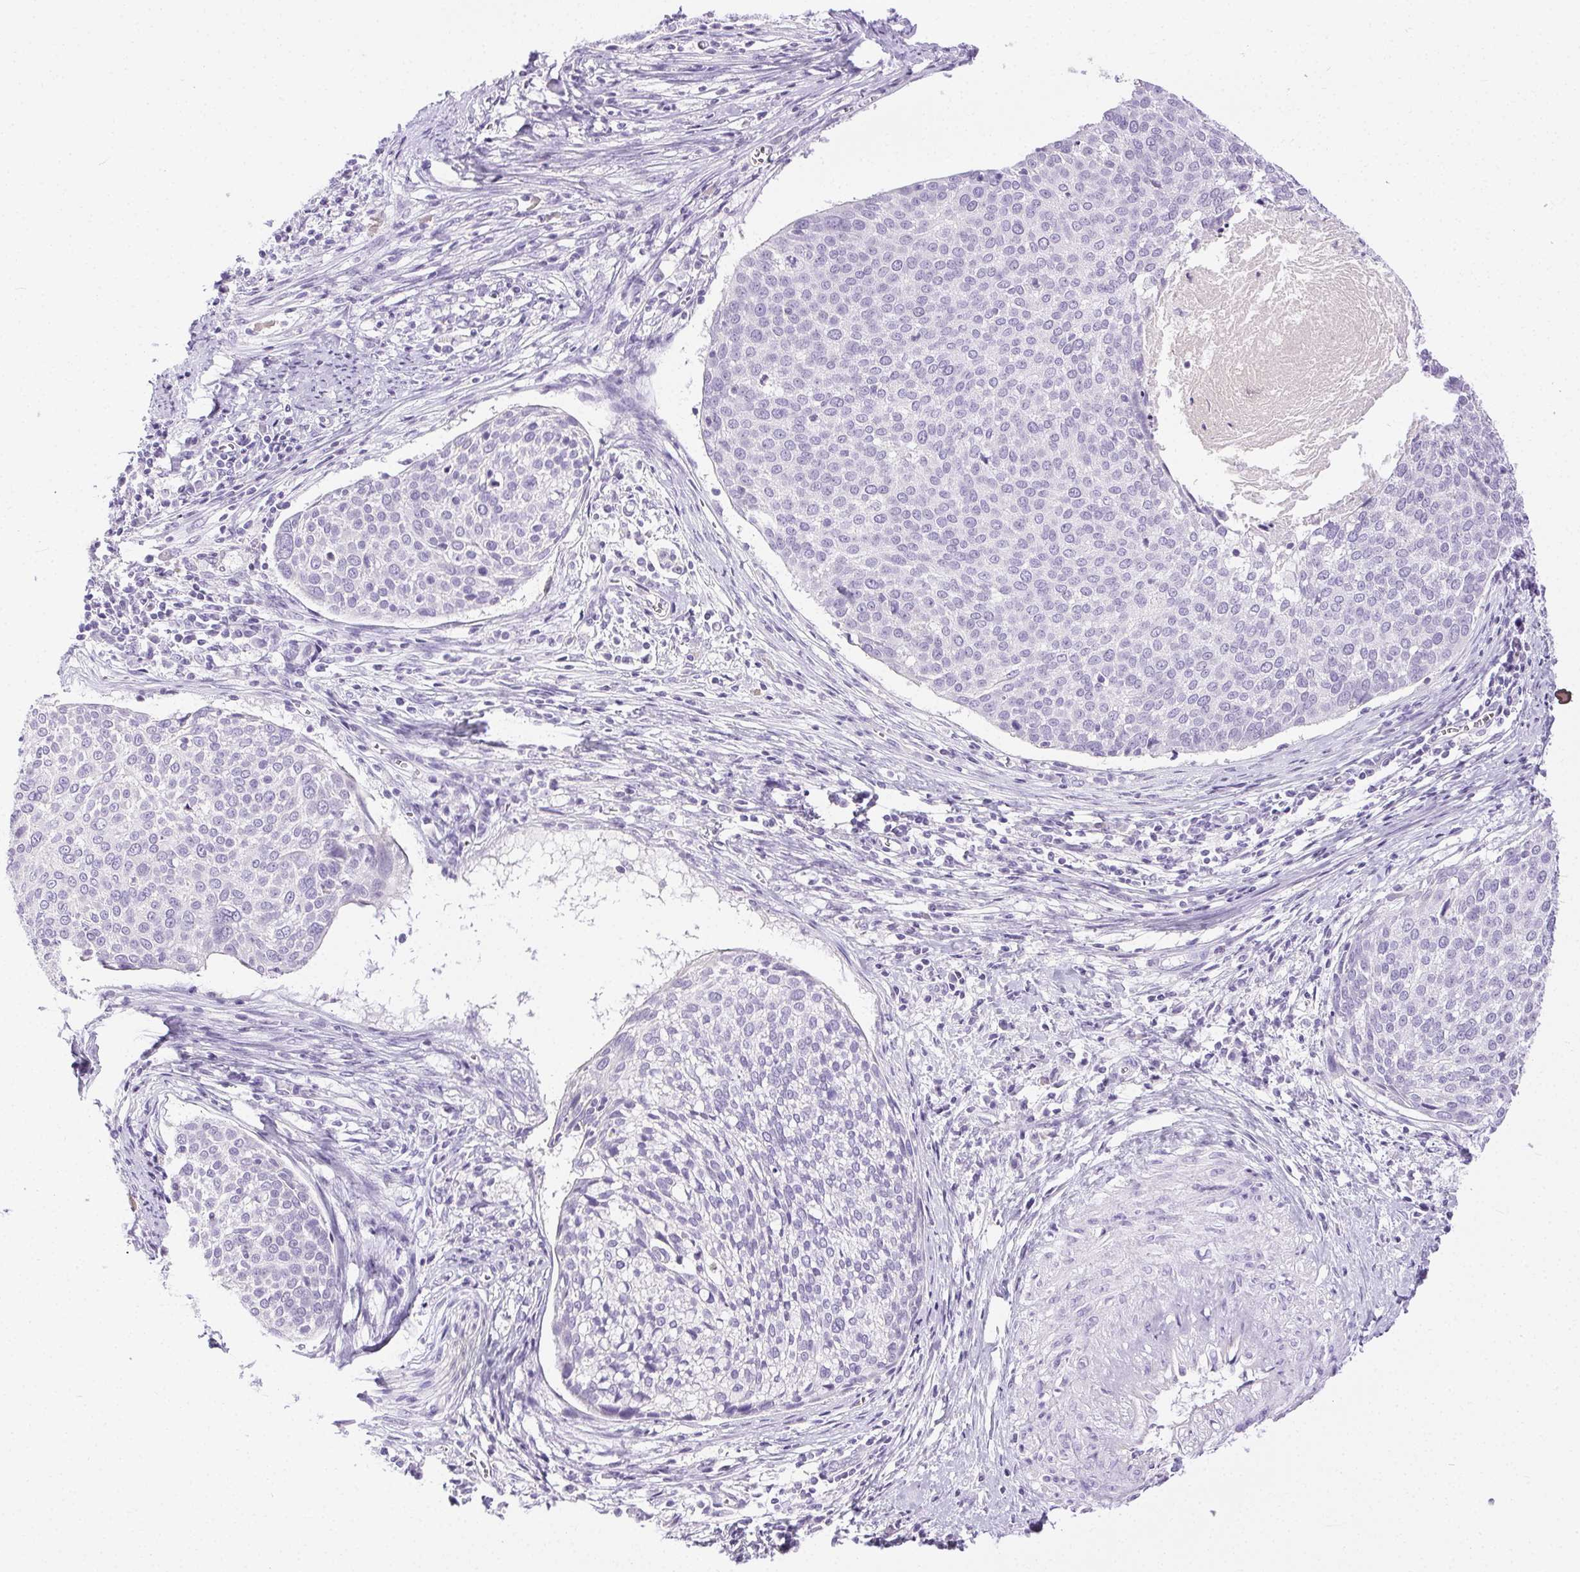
{"staining": {"intensity": "negative", "quantity": "none", "location": "none"}, "tissue": "cervical cancer", "cell_type": "Tumor cells", "image_type": "cancer", "snomed": [{"axis": "morphology", "description": "Squamous cell carcinoma, NOS"}, {"axis": "topography", "description": "Cervix"}], "caption": "Immunohistochemical staining of human cervical squamous cell carcinoma demonstrates no significant expression in tumor cells. (Immunohistochemistry (ihc), brightfield microscopy, high magnification).", "gene": "C20orf85", "patient": {"sex": "female", "age": 39}}